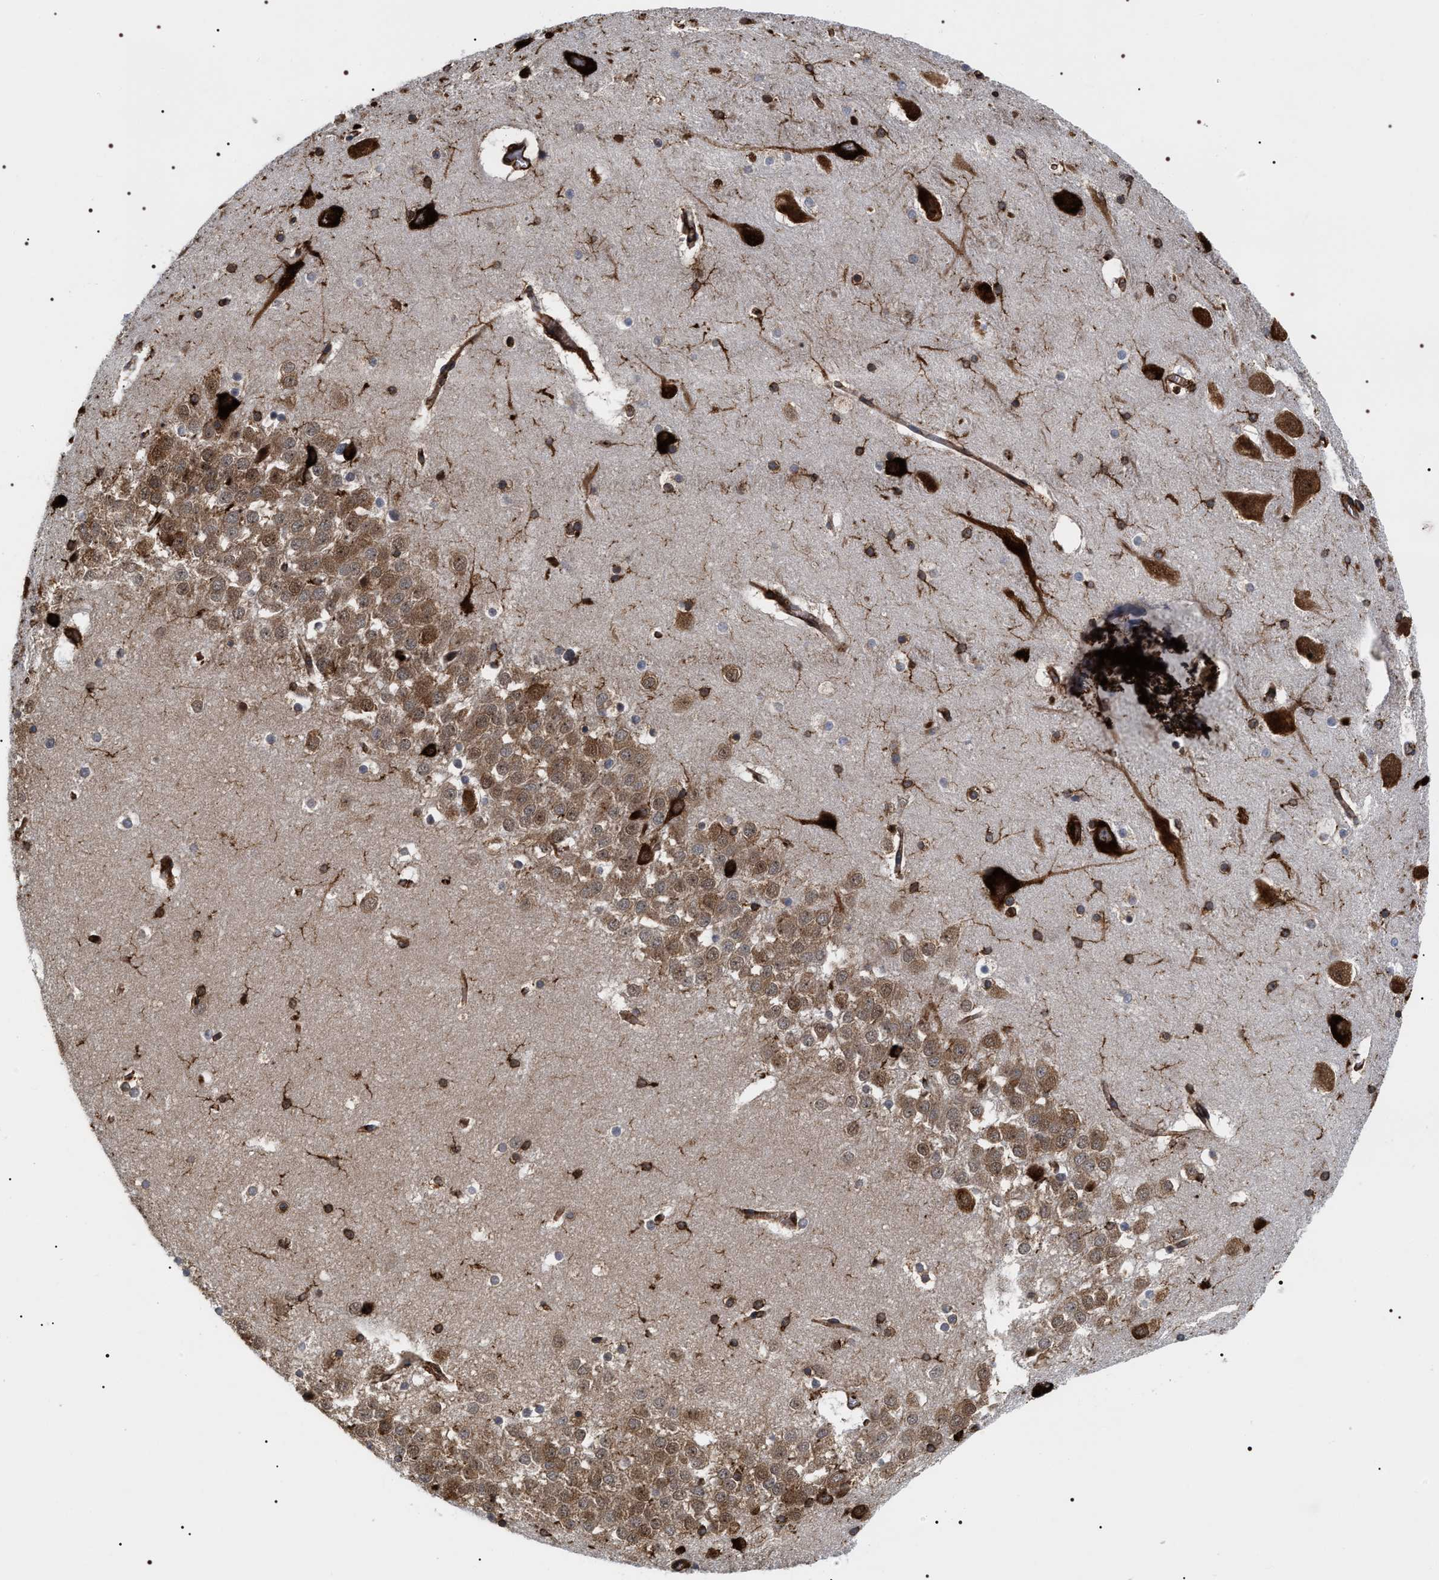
{"staining": {"intensity": "strong", "quantity": ">75%", "location": "cytoplasmic/membranous"}, "tissue": "hippocampus", "cell_type": "Glial cells", "image_type": "normal", "snomed": [{"axis": "morphology", "description": "Normal tissue, NOS"}, {"axis": "topography", "description": "Hippocampus"}], "caption": "IHC photomicrograph of benign human hippocampus stained for a protein (brown), which shows high levels of strong cytoplasmic/membranous positivity in about >75% of glial cells.", "gene": "SERBP1", "patient": {"sex": "male", "age": 45}}